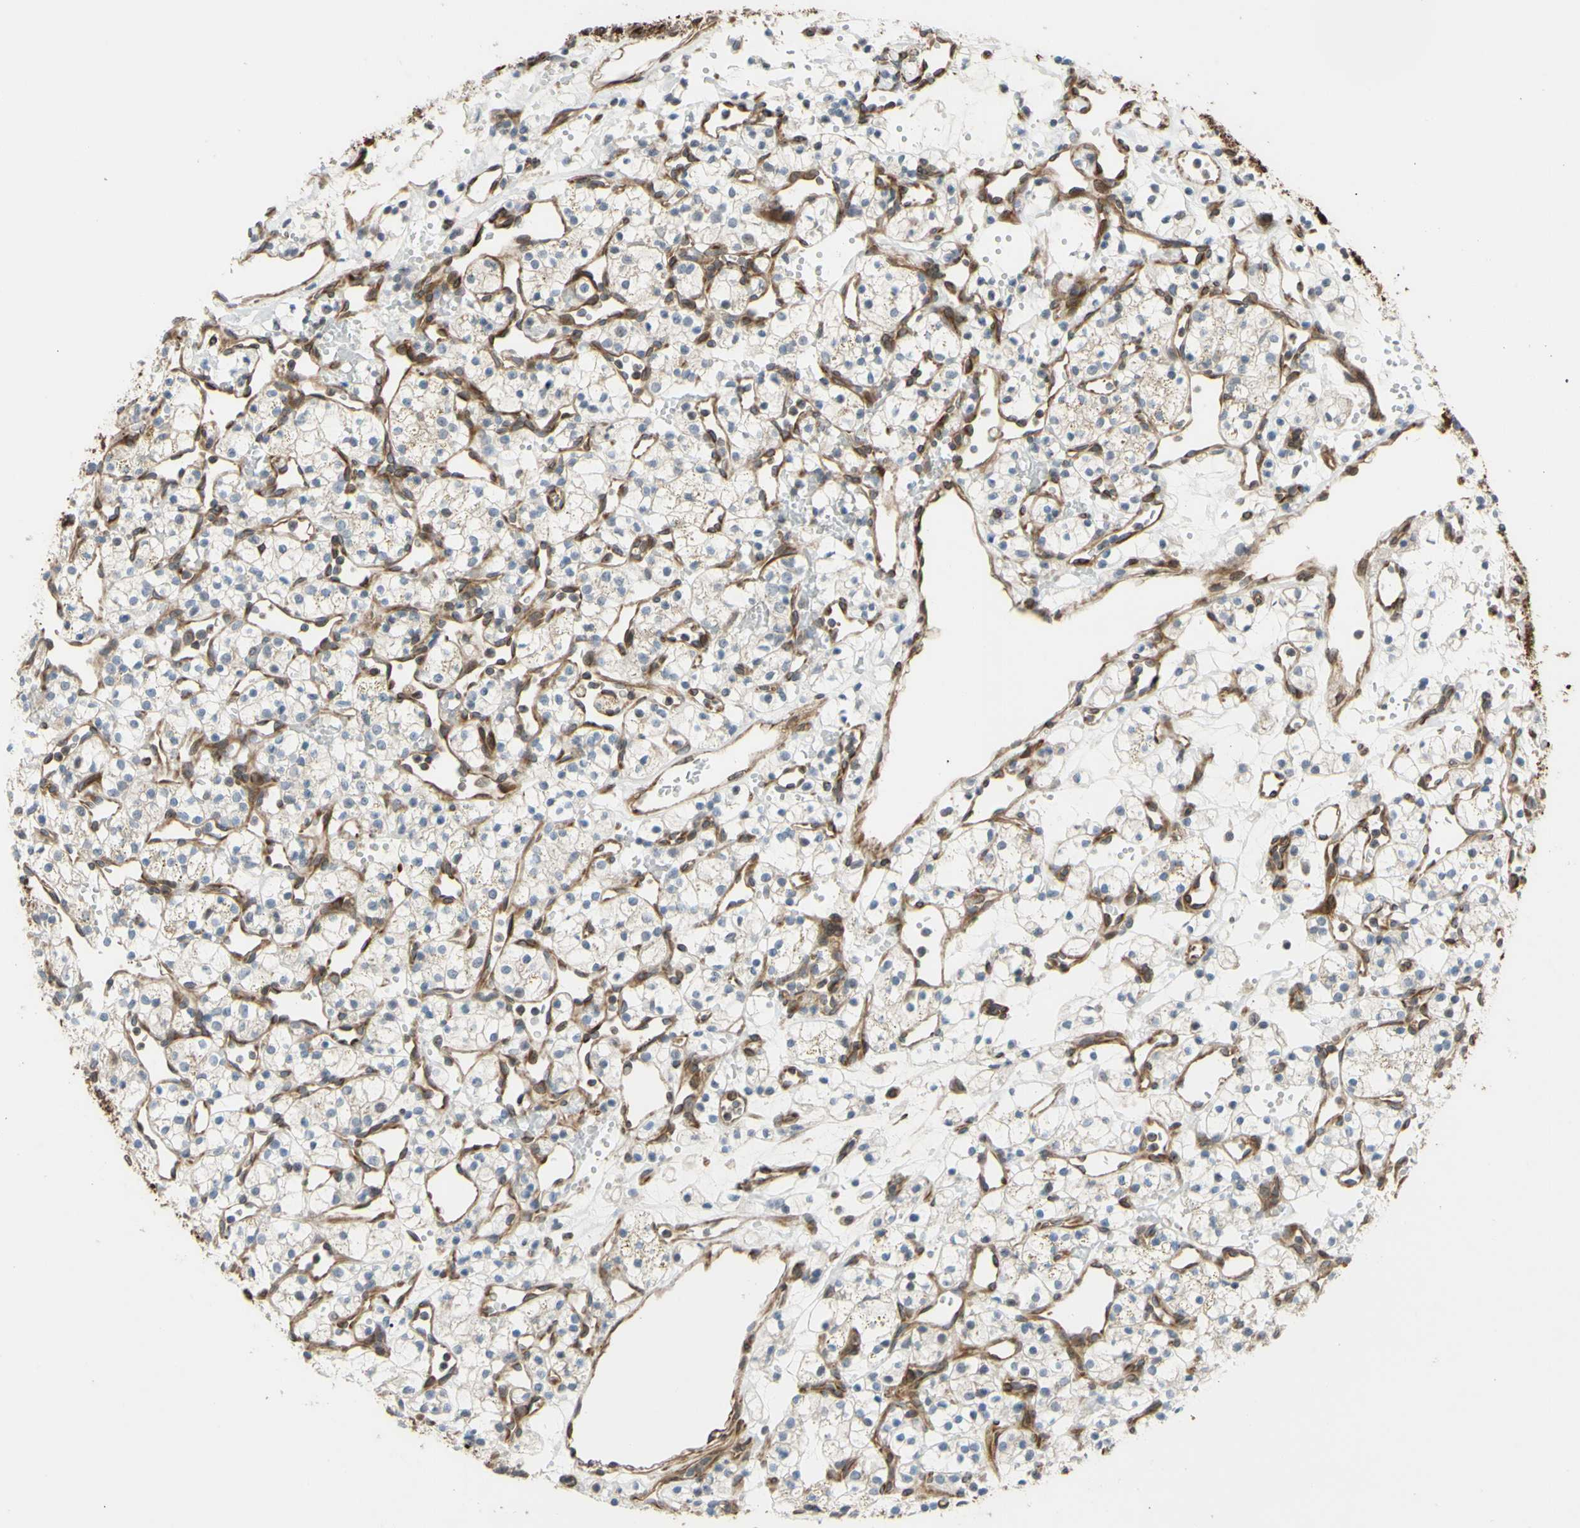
{"staining": {"intensity": "negative", "quantity": "none", "location": "none"}, "tissue": "renal cancer", "cell_type": "Tumor cells", "image_type": "cancer", "snomed": [{"axis": "morphology", "description": "Adenocarcinoma, NOS"}, {"axis": "topography", "description": "Kidney"}], "caption": "An image of renal cancer (adenocarcinoma) stained for a protein displays no brown staining in tumor cells. Nuclei are stained in blue.", "gene": "PRAF2", "patient": {"sex": "female", "age": 60}}